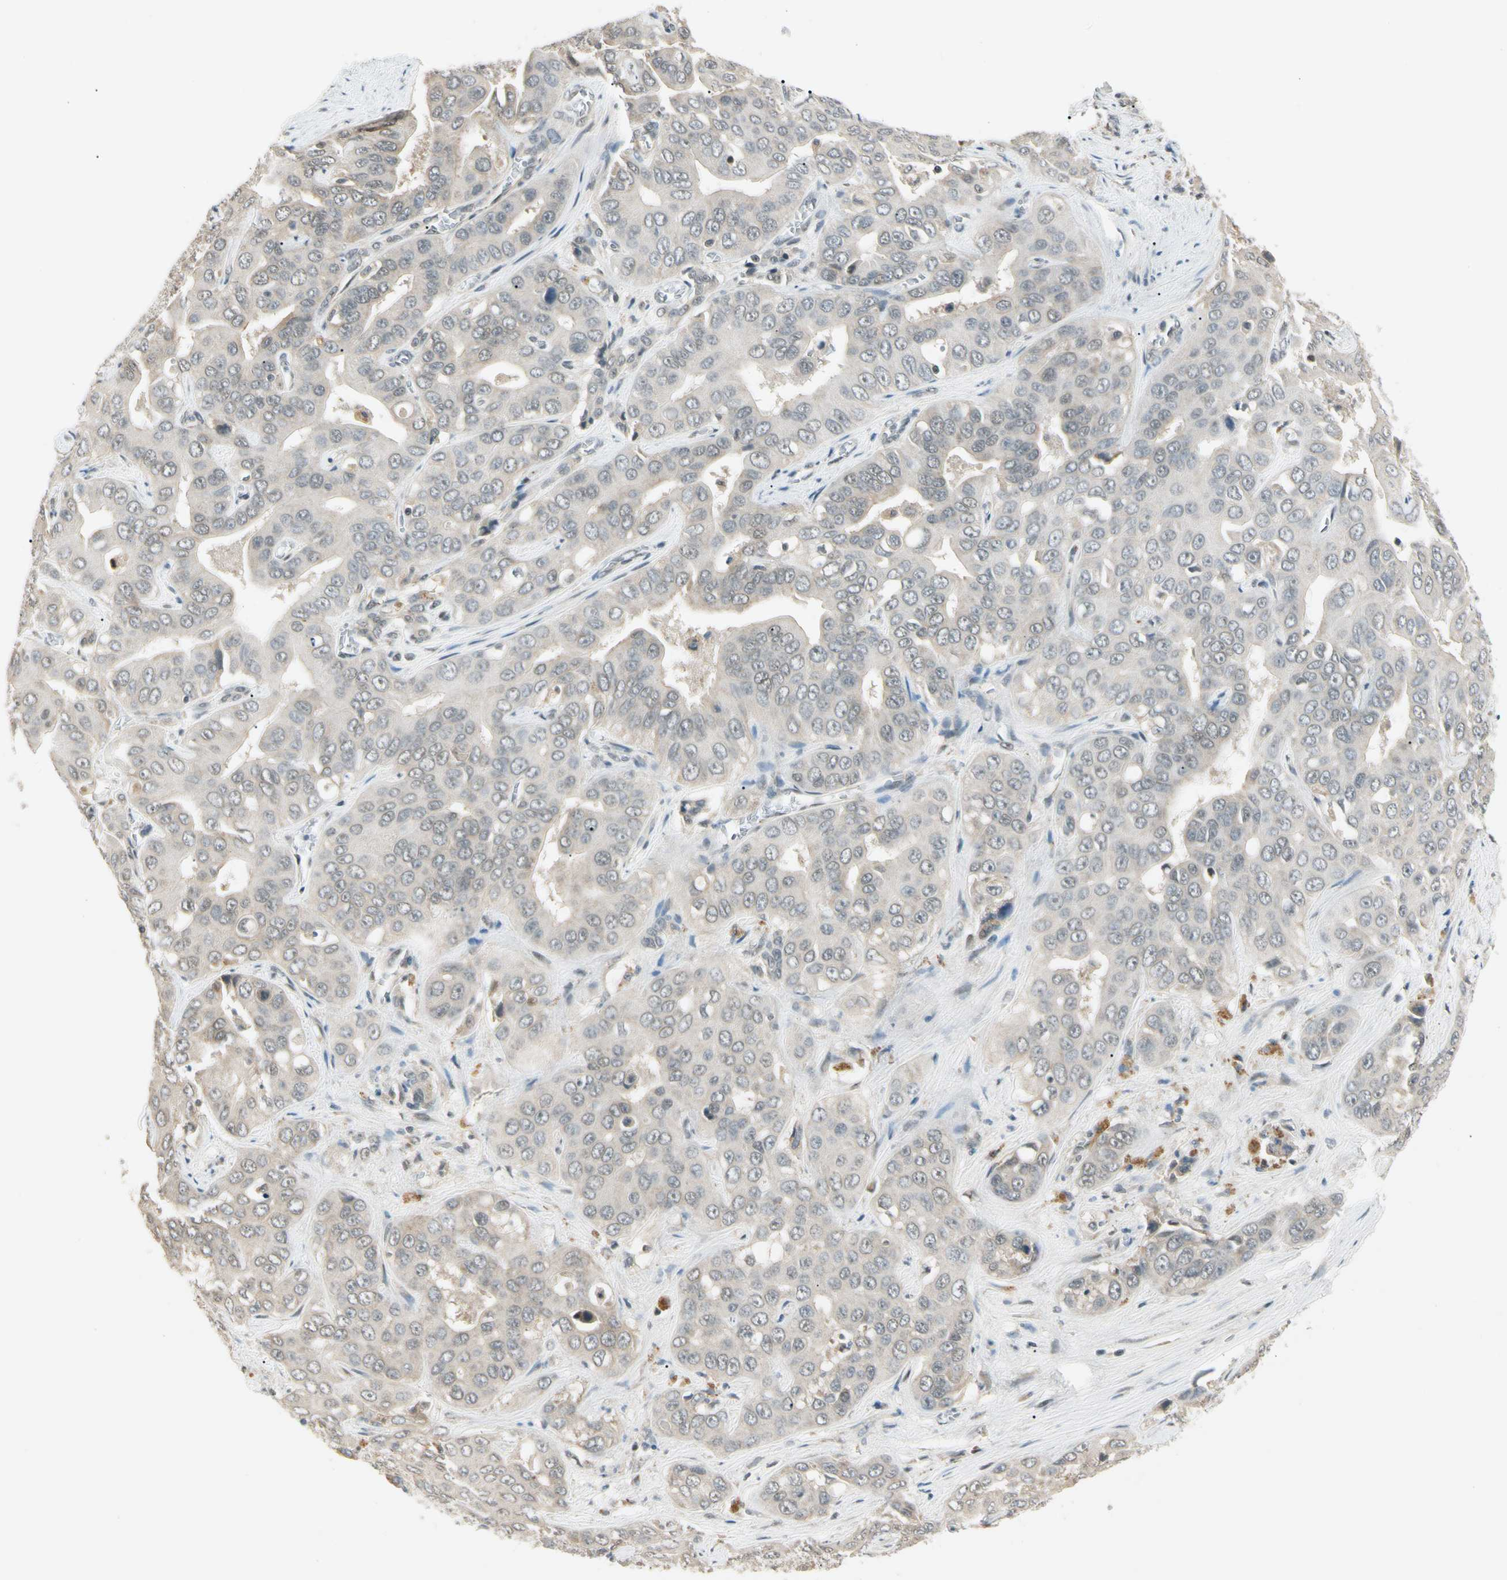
{"staining": {"intensity": "weak", "quantity": "<25%", "location": "cytoplasmic/membranous"}, "tissue": "liver cancer", "cell_type": "Tumor cells", "image_type": "cancer", "snomed": [{"axis": "morphology", "description": "Cholangiocarcinoma"}, {"axis": "topography", "description": "Liver"}], "caption": "High power microscopy histopathology image of an immunohistochemistry image of liver cancer, revealing no significant positivity in tumor cells. (DAB IHC with hematoxylin counter stain).", "gene": "ZSCAN12", "patient": {"sex": "female", "age": 52}}